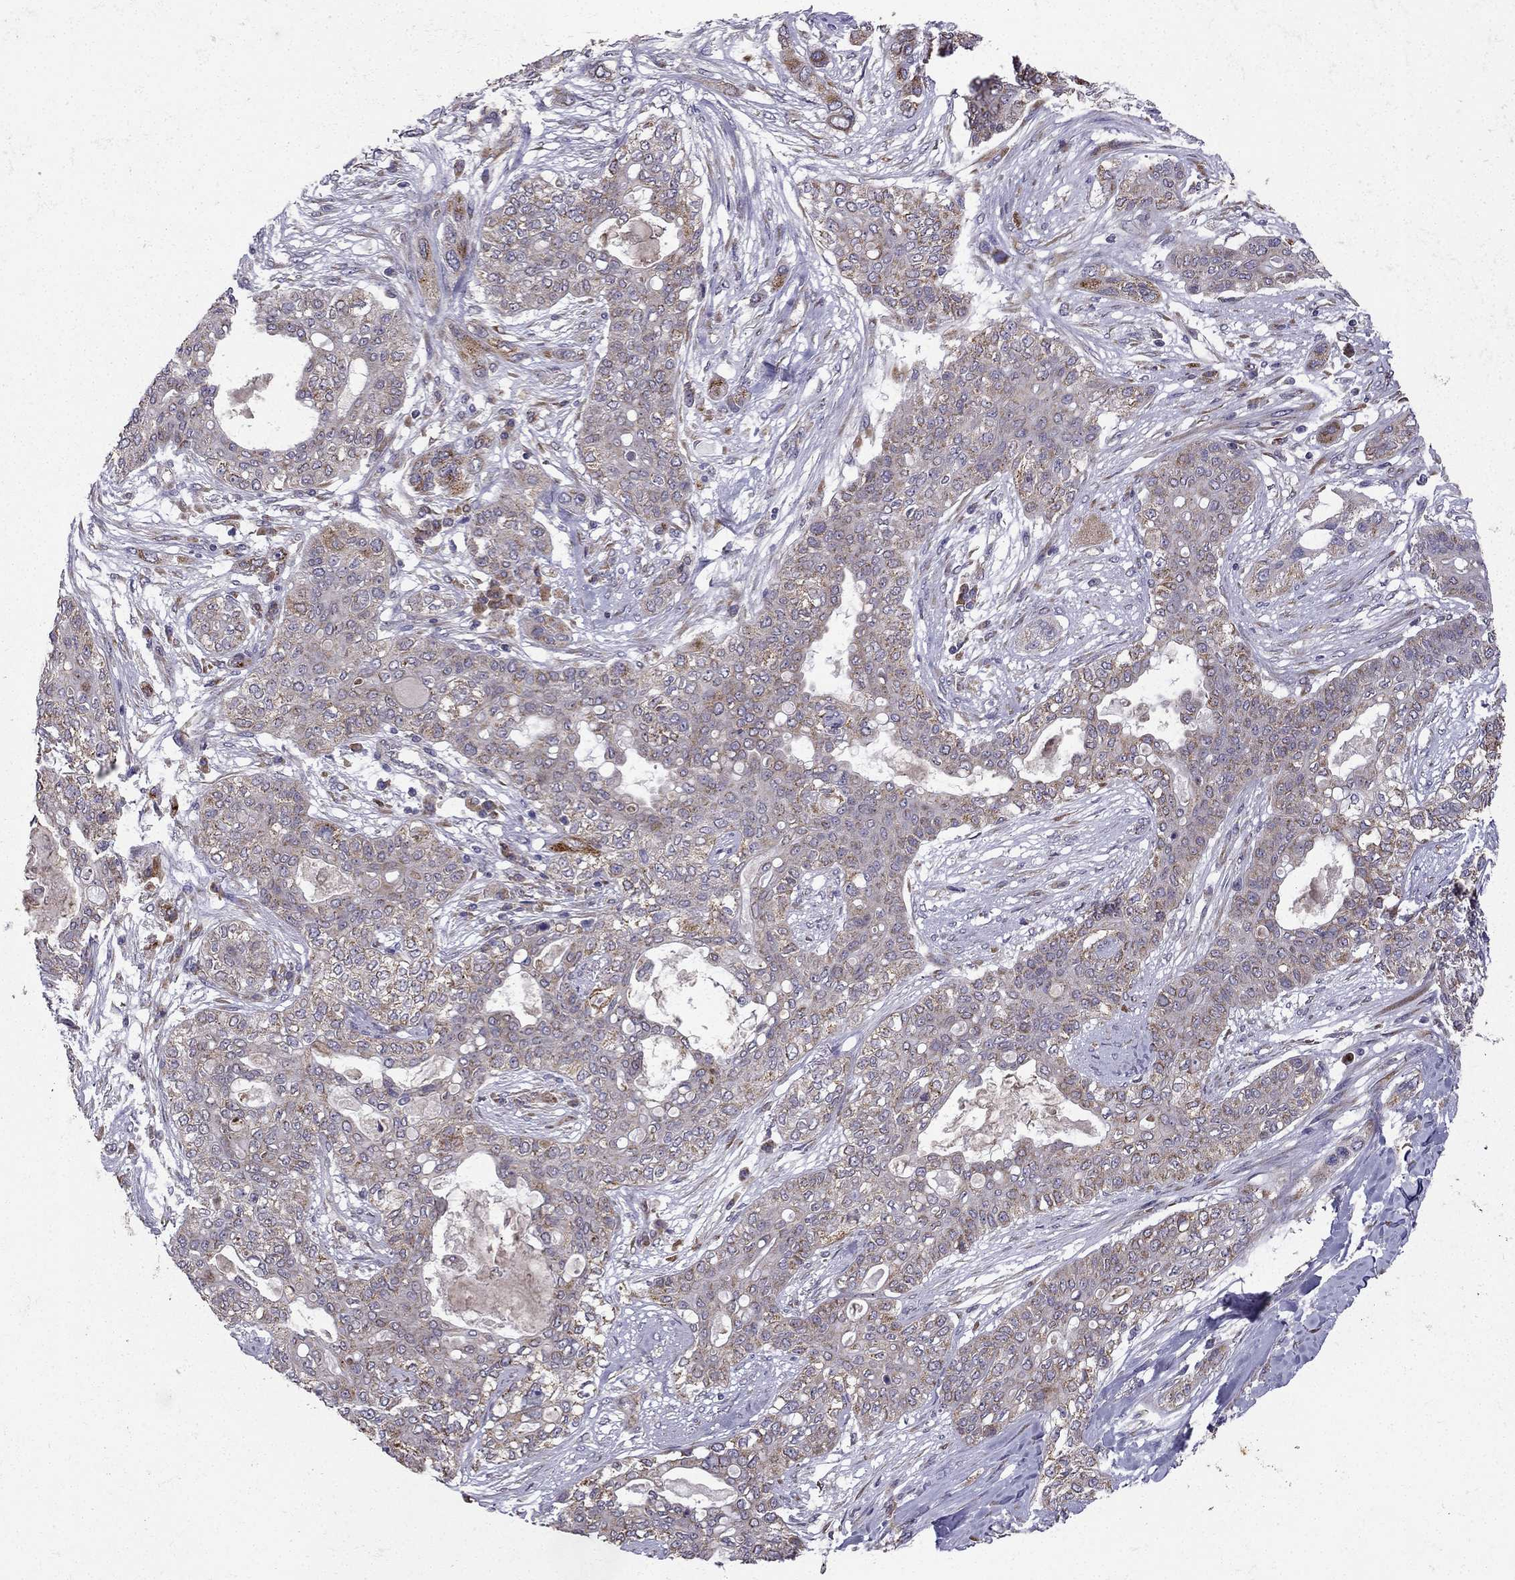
{"staining": {"intensity": "strong", "quantity": "<25%", "location": "cytoplasmic/membranous"}, "tissue": "lung cancer", "cell_type": "Tumor cells", "image_type": "cancer", "snomed": [{"axis": "morphology", "description": "Squamous cell carcinoma, NOS"}, {"axis": "topography", "description": "Lung"}], "caption": "DAB immunohistochemical staining of lung cancer (squamous cell carcinoma) displays strong cytoplasmic/membranous protein expression in approximately <25% of tumor cells. The protein of interest is stained brown, and the nuclei are stained in blue (DAB (3,3'-diaminobenzidine) IHC with brightfield microscopy, high magnification).", "gene": "B4GALT7", "patient": {"sex": "female", "age": 70}}